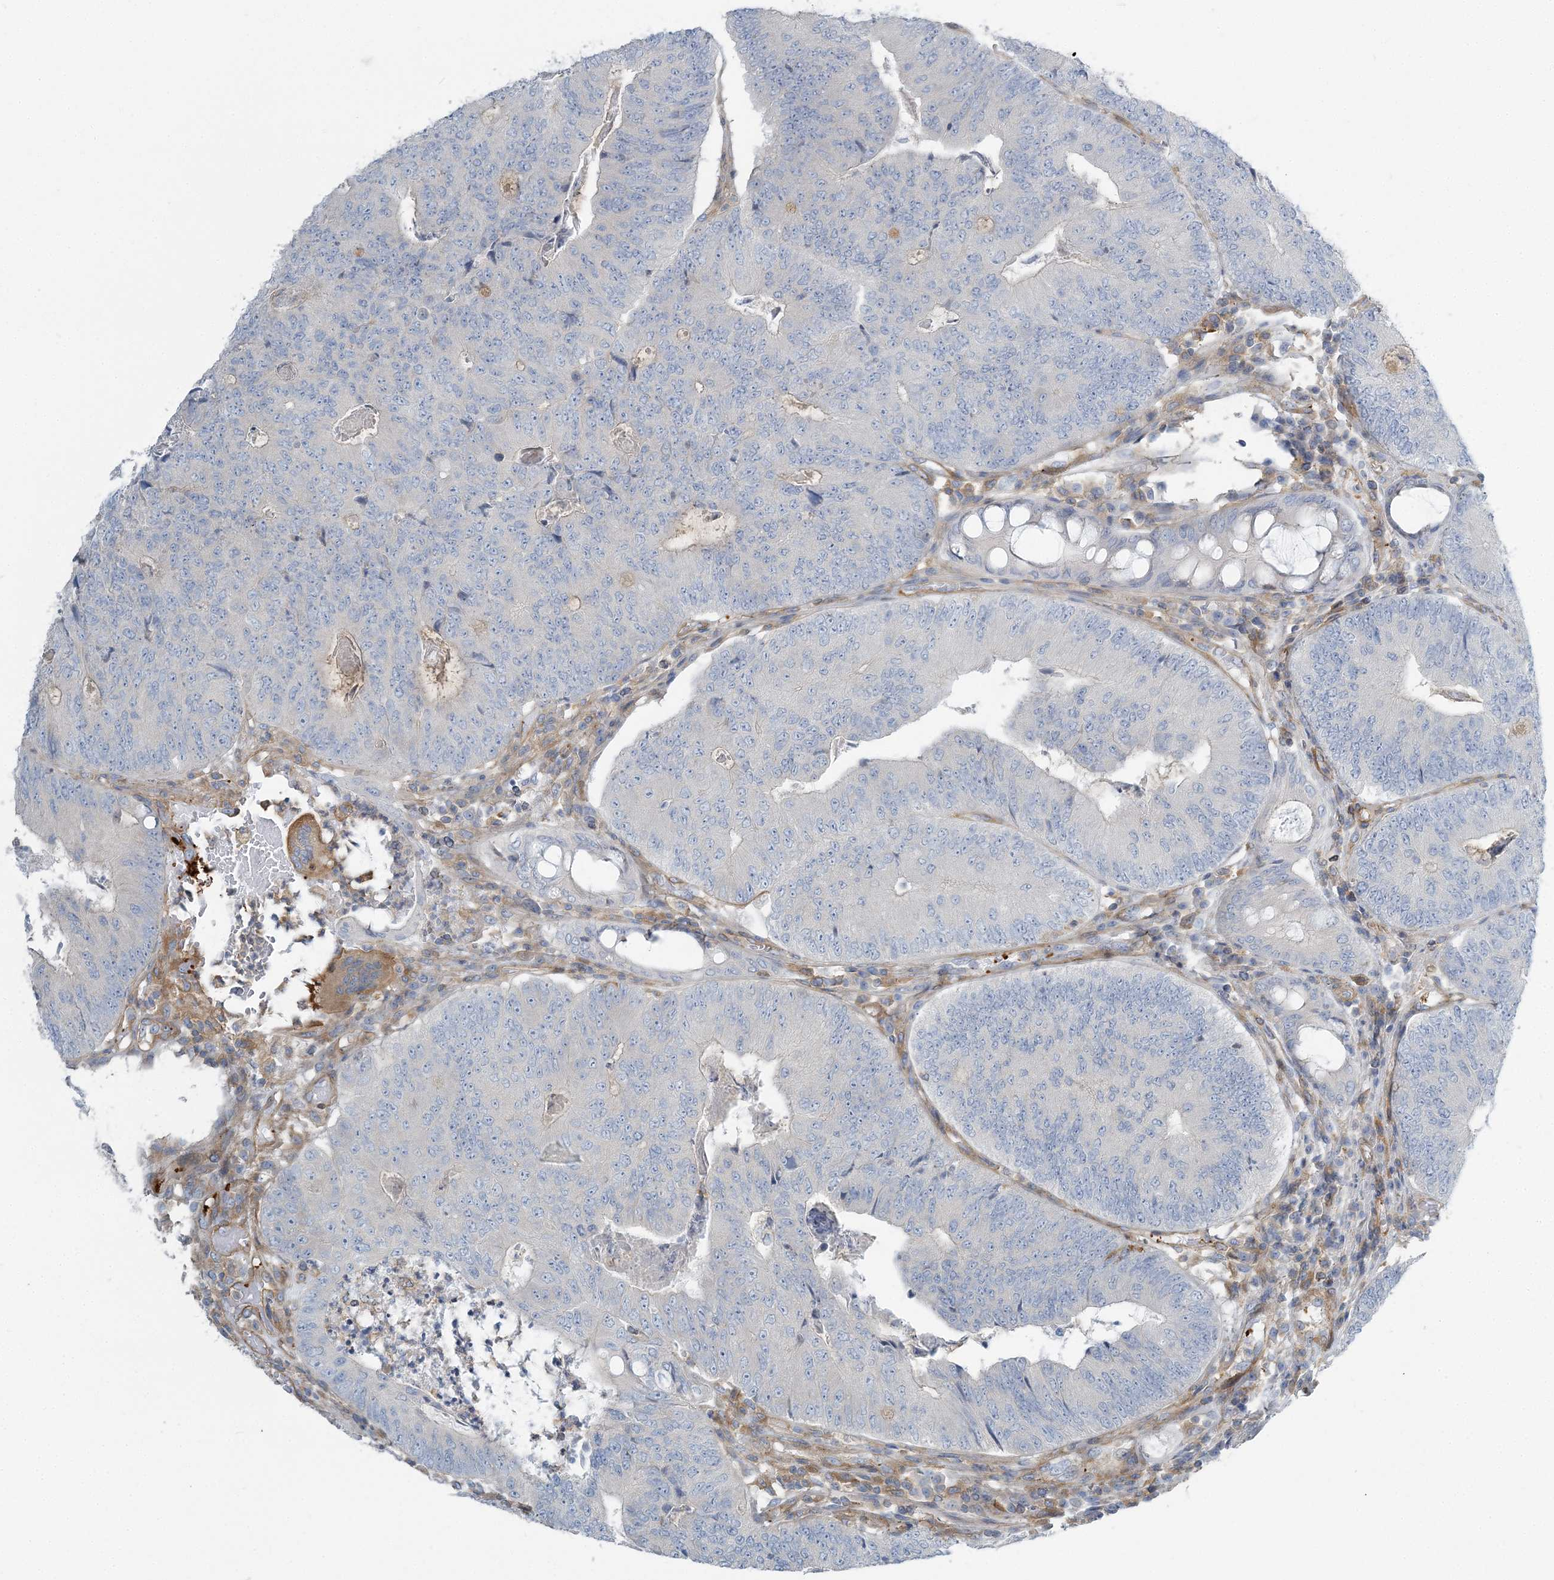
{"staining": {"intensity": "negative", "quantity": "none", "location": "none"}, "tissue": "colorectal cancer", "cell_type": "Tumor cells", "image_type": "cancer", "snomed": [{"axis": "morphology", "description": "Adenocarcinoma, NOS"}, {"axis": "topography", "description": "Colon"}], "caption": "A high-resolution photomicrograph shows IHC staining of adenocarcinoma (colorectal), which reveals no significant expression in tumor cells.", "gene": "CUEDC2", "patient": {"sex": "female", "age": 67}}